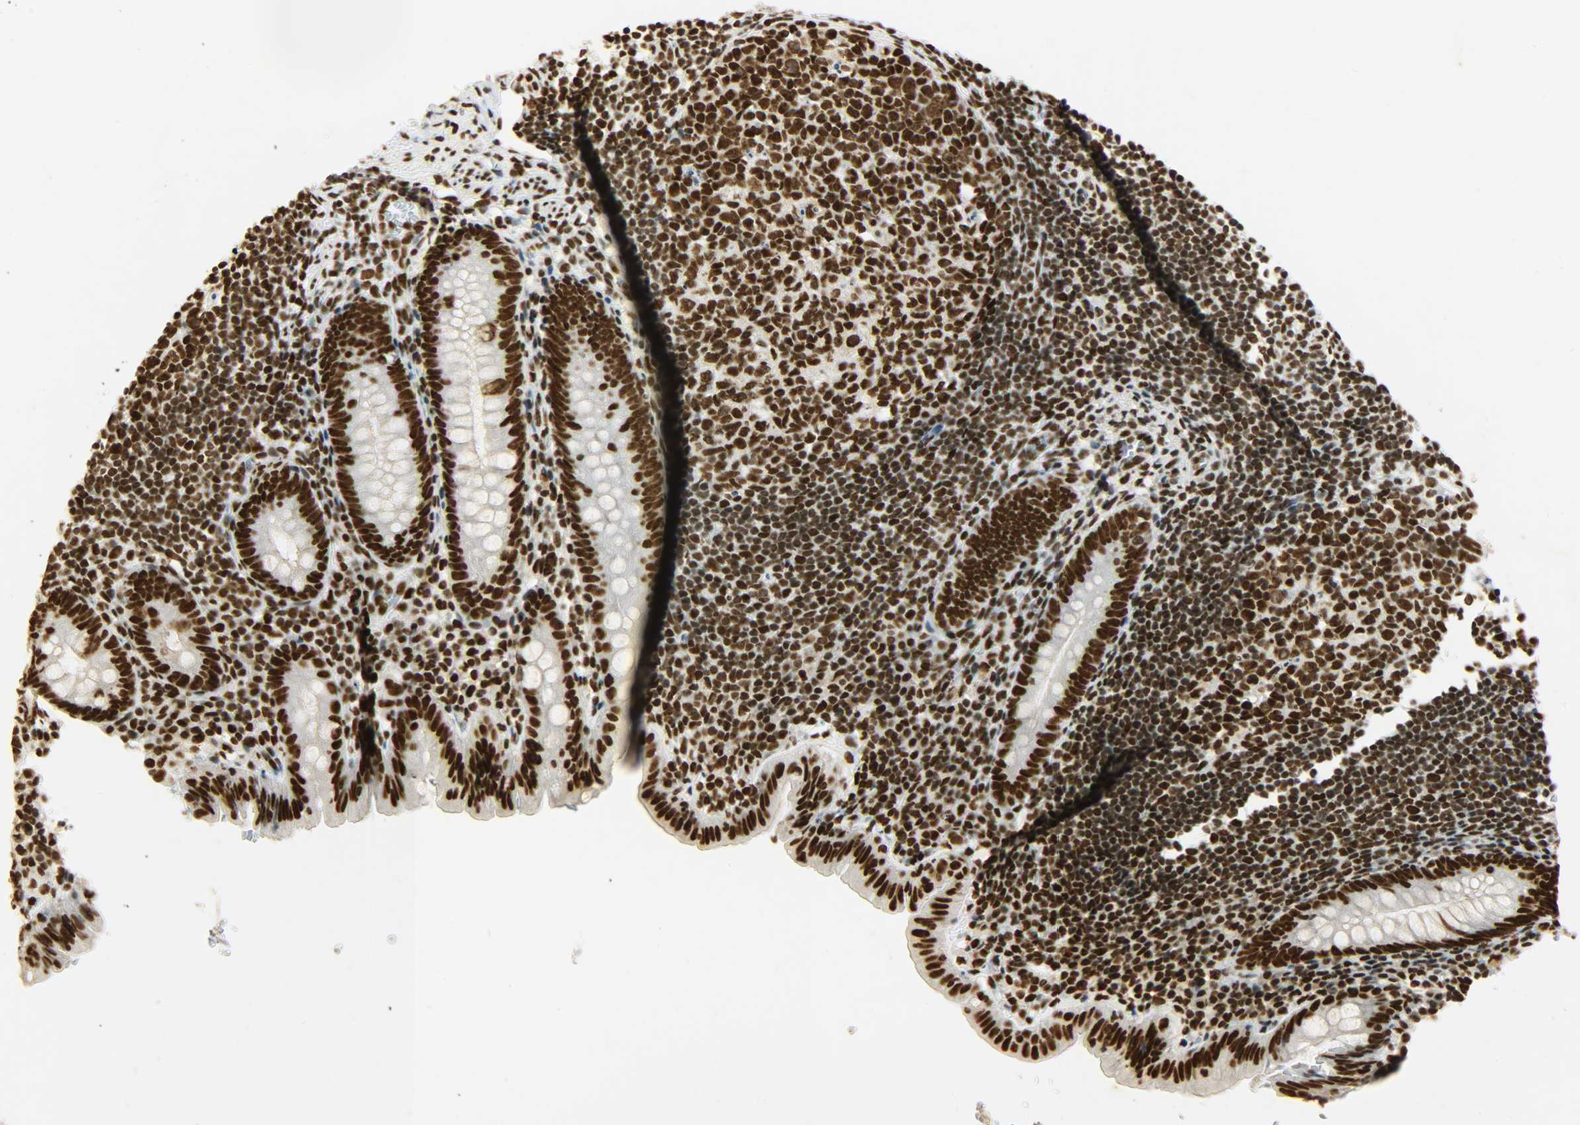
{"staining": {"intensity": "strong", "quantity": ">75%", "location": "nuclear"}, "tissue": "appendix", "cell_type": "Glandular cells", "image_type": "normal", "snomed": [{"axis": "morphology", "description": "Normal tissue, NOS"}, {"axis": "topography", "description": "Appendix"}], "caption": "The photomicrograph exhibits staining of benign appendix, revealing strong nuclear protein positivity (brown color) within glandular cells. The staining is performed using DAB brown chromogen to label protein expression. The nuclei are counter-stained blue using hematoxylin.", "gene": "KHDRBS1", "patient": {"sex": "female", "age": 10}}